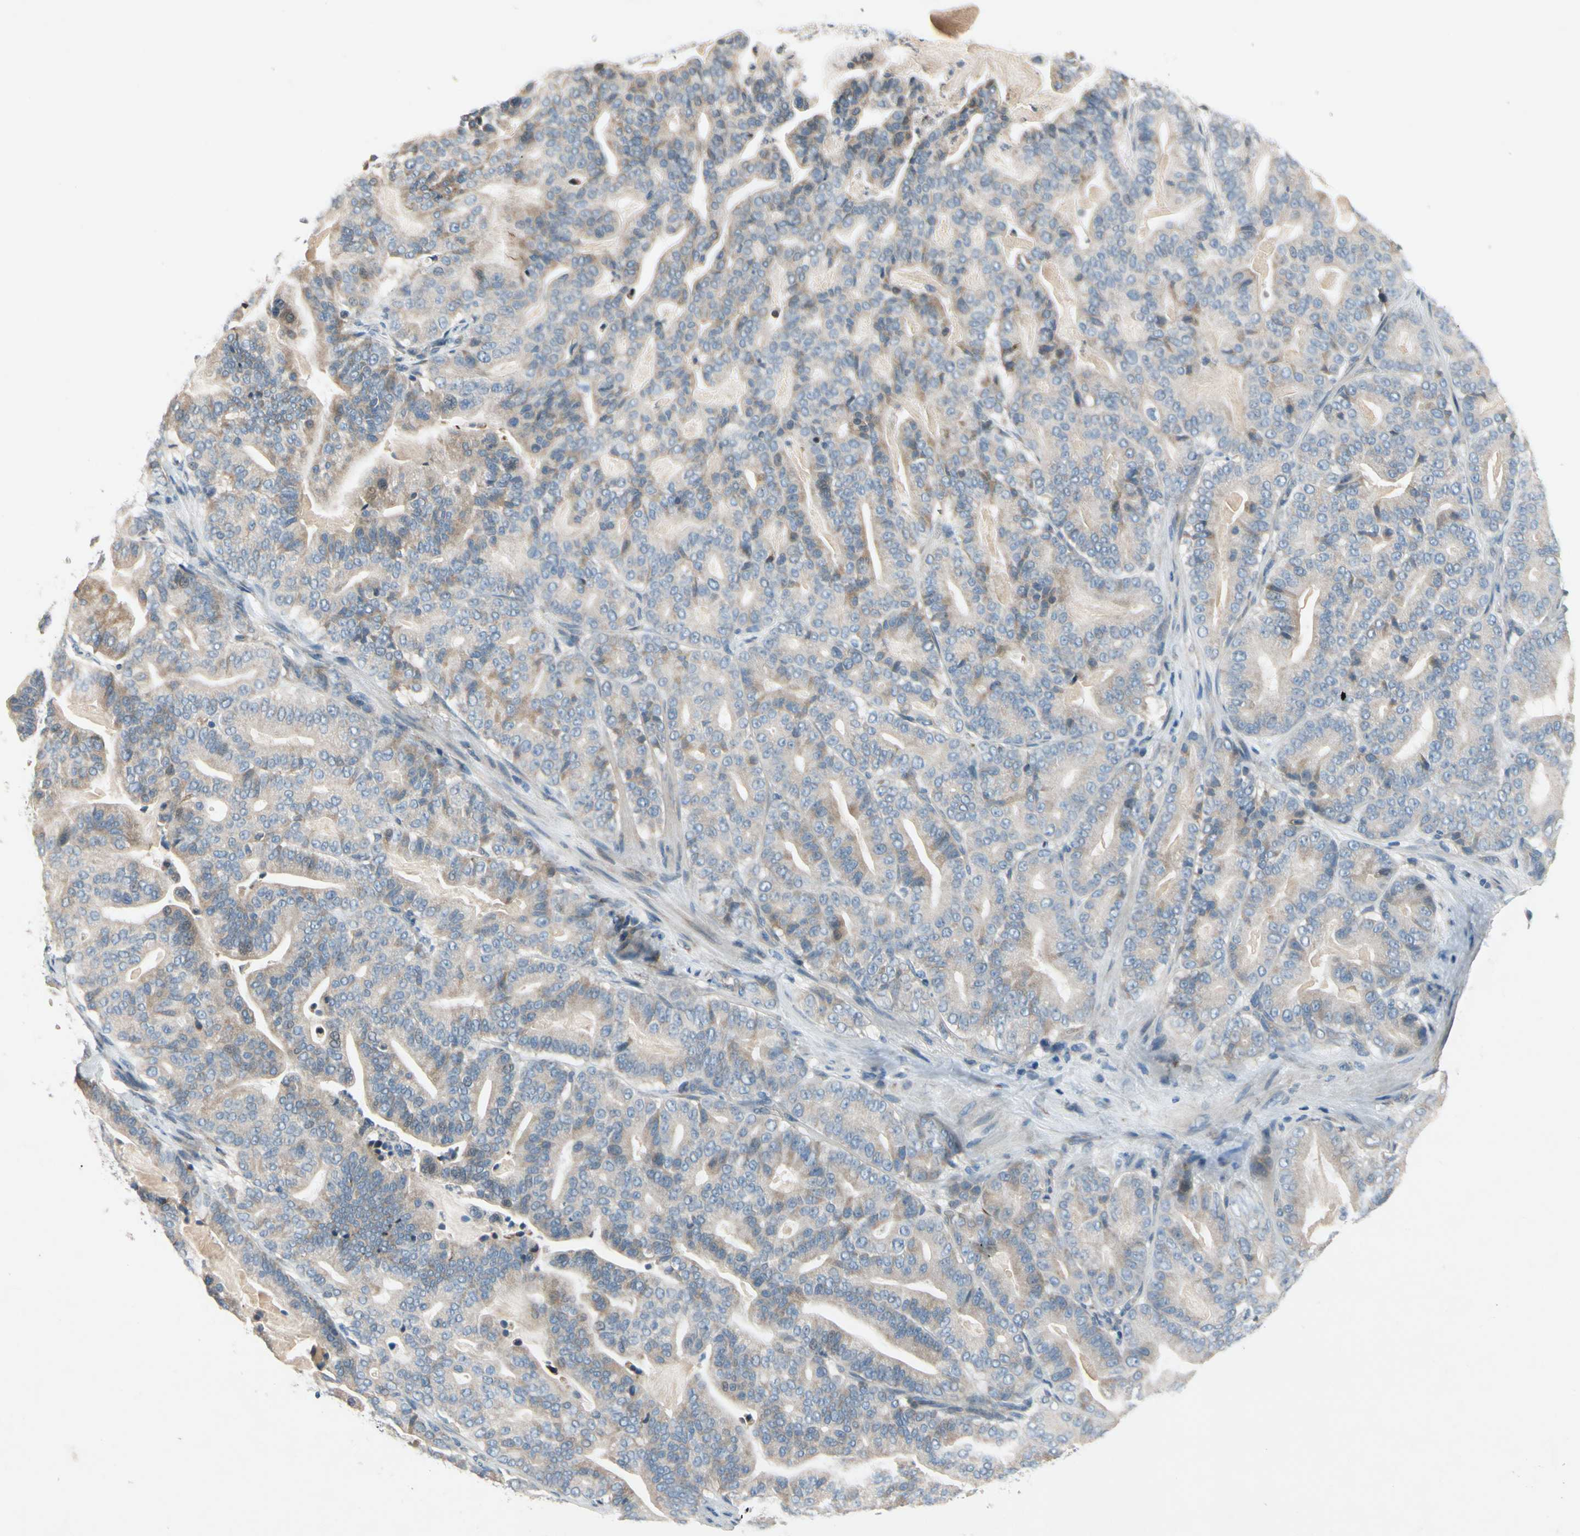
{"staining": {"intensity": "weak", "quantity": ">75%", "location": "cytoplasmic/membranous"}, "tissue": "pancreatic cancer", "cell_type": "Tumor cells", "image_type": "cancer", "snomed": [{"axis": "morphology", "description": "Adenocarcinoma, NOS"}, {"axis": "topography", "description": "Pancreas"}], "caption": "Weak cytoplasmic/membranous protein positivity is appreciated in approximately >75% of tumor cells in pancreatic adenocarcinoma.", "gene": "PIP5K1B", "patient": {"sex": "male", "age": 63}}